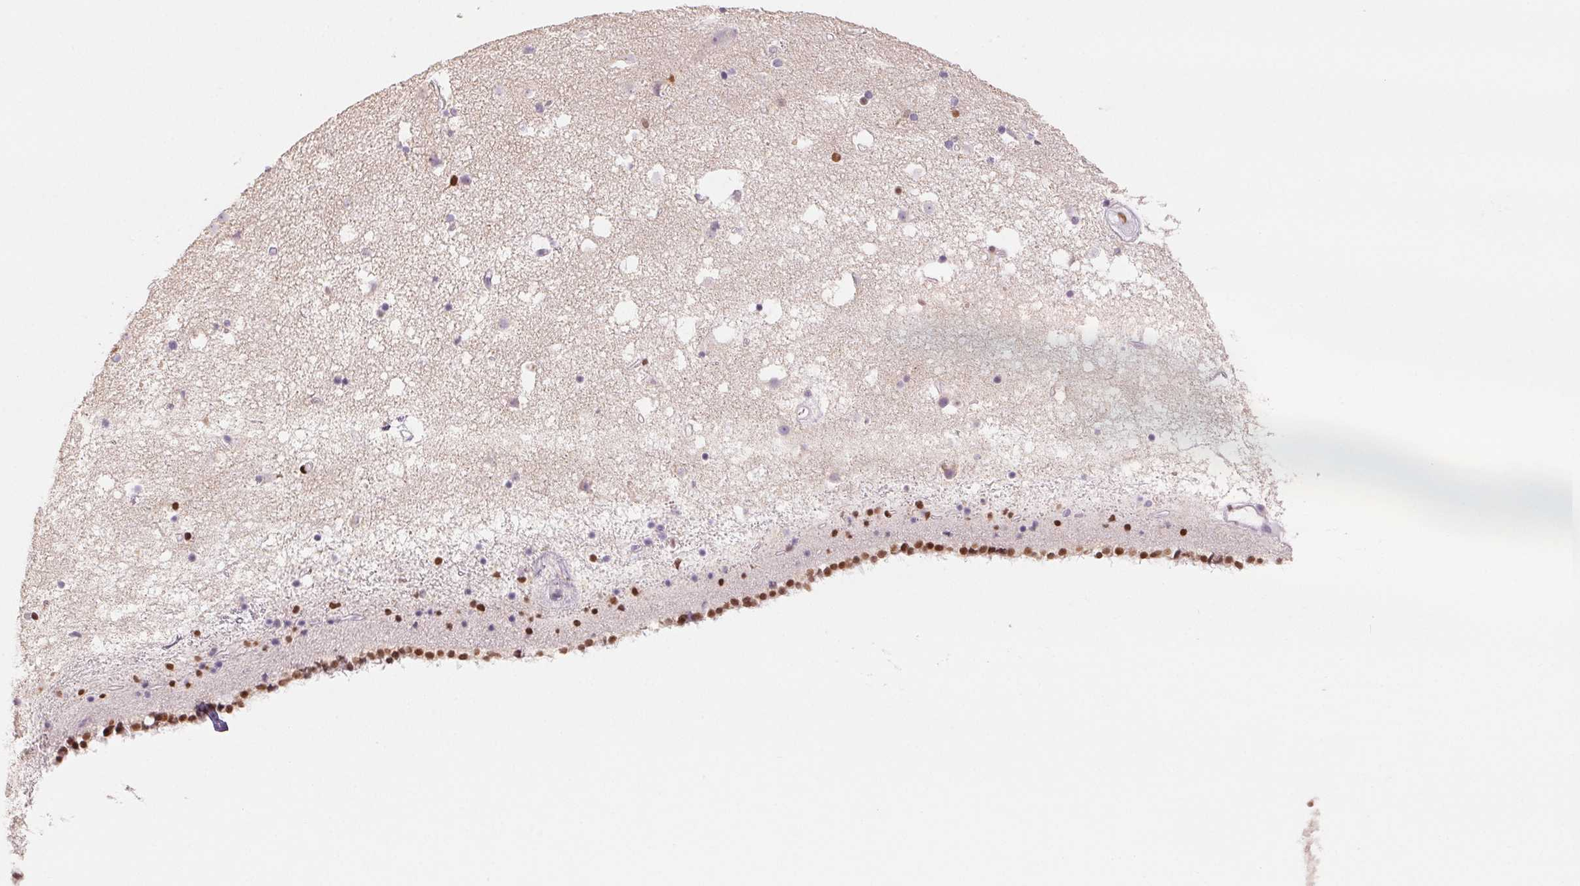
{"staining": {"intensity": "moderate", "quantity": "<25%", "location": "nuclear"}, "tissue": "caudate", "cell_type": "Glial cells", "image_type": "normal", "snomed": [{"axis": "morphology", "description": "Normal tissue, NOS"}, {"axis": "topography", "description": "Lateral ventricle wall"}], "caption": "IHC (DAB (3,3'-diaminobenzidine)) staining of benign human caudate demonstrates moderate nuclear protein expression in about <25% of glial cells.", "gene": "SMARCD3", "patient": {"sex": "female", "age": 71}}